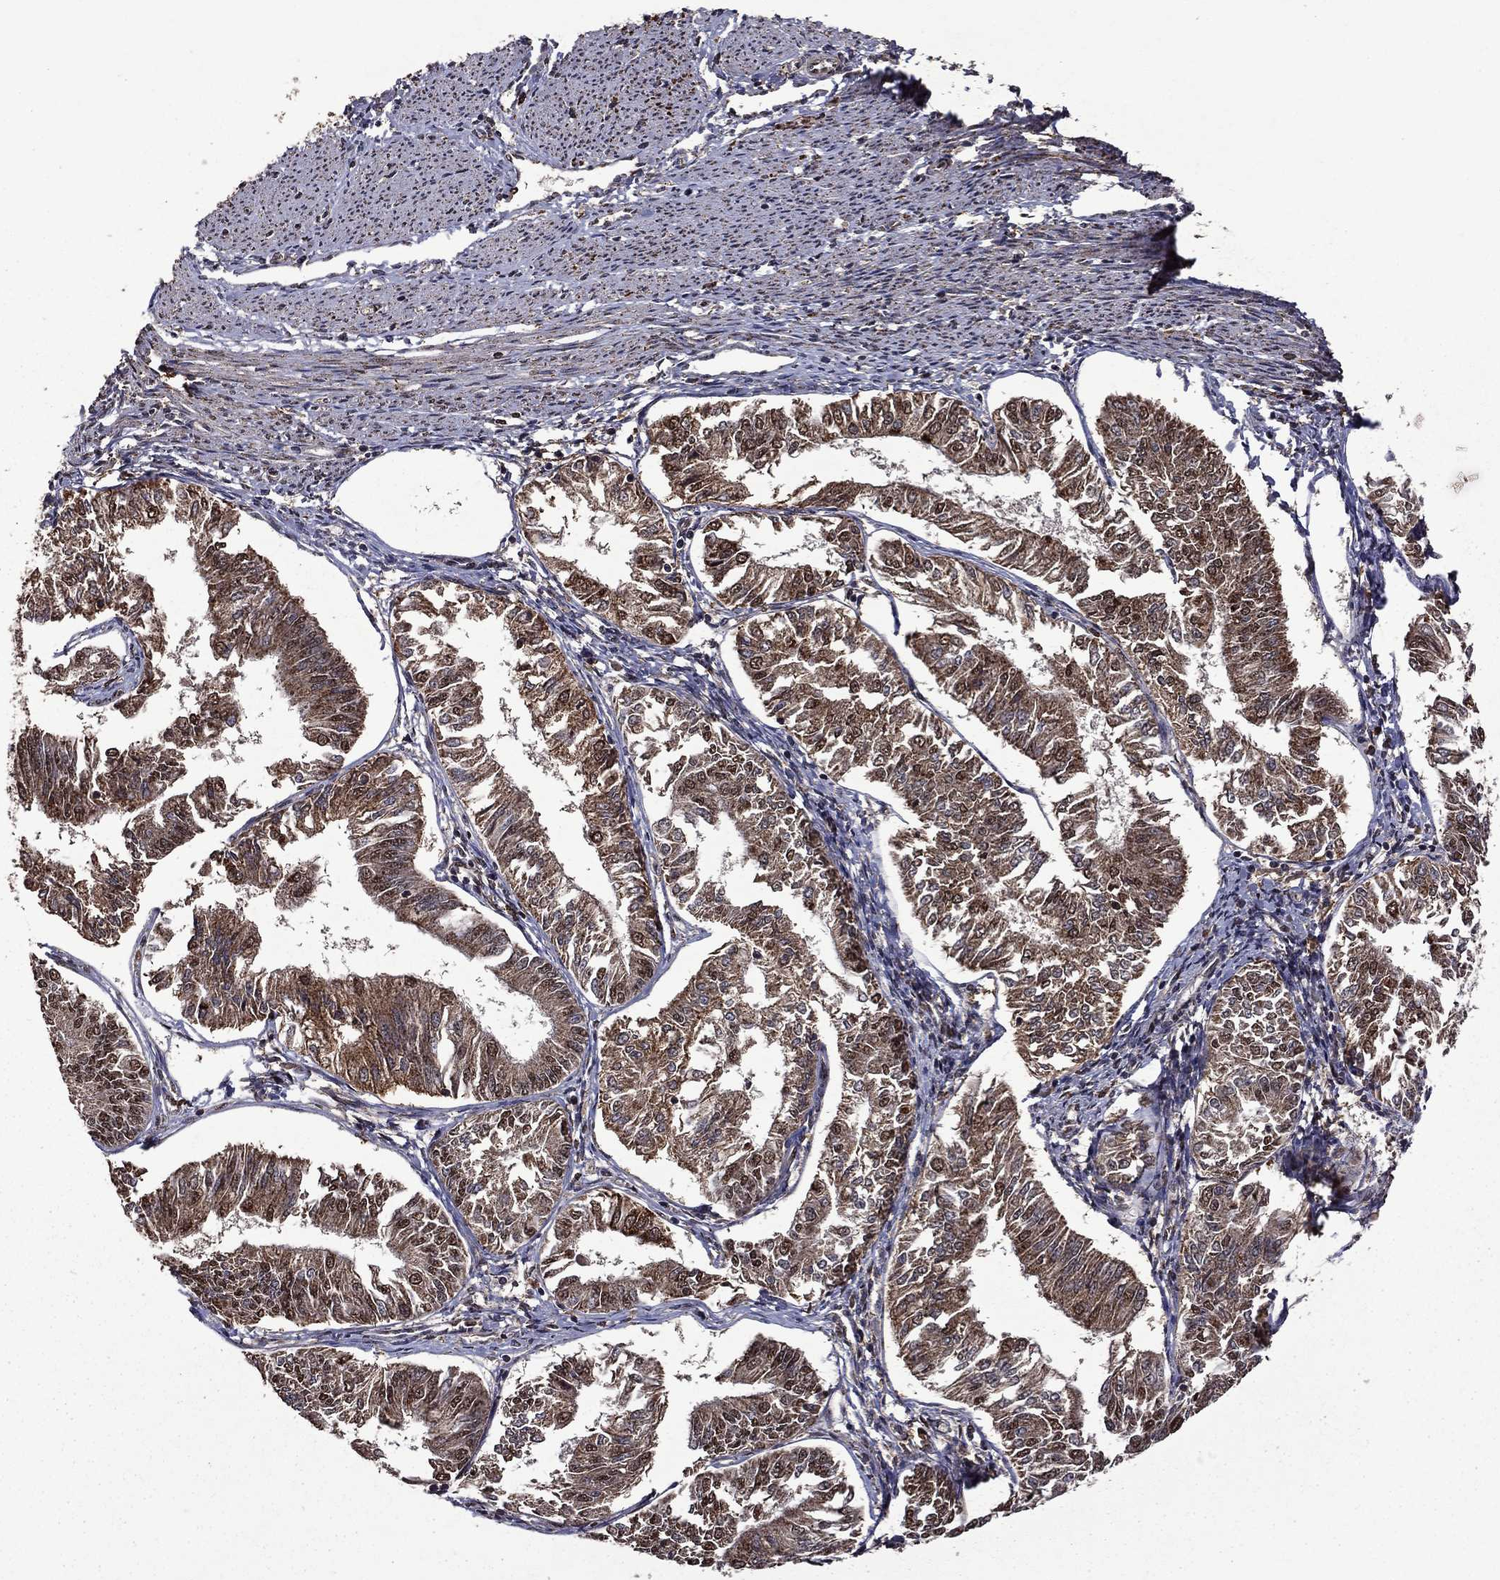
{"staining": {"intensity": "moderate", "quantity": ">75%", "location": "cytoplasmic/membranous,nuclear"}, "tissue": "endometrial cancer", "cell_type": "Tumor cells", "image_type": "cancer", "snomed": [{"axis": "morphology", "description": "Adenocarcinoma, NOS"}, {"axis": "topography", "description": "Endometrium"}], "caption": "Tumor cells exhibit medium levels of moderate cytoplasmic/membranous and nuclear expression in about >75% of cells in human endometrial cancer (adenocarcinoma). Immunohistochemistry stains the protein in brown and the nuclei are stained blue.", "gene": "ITM2B", "patient": {"sex": "female", "age": 58}}